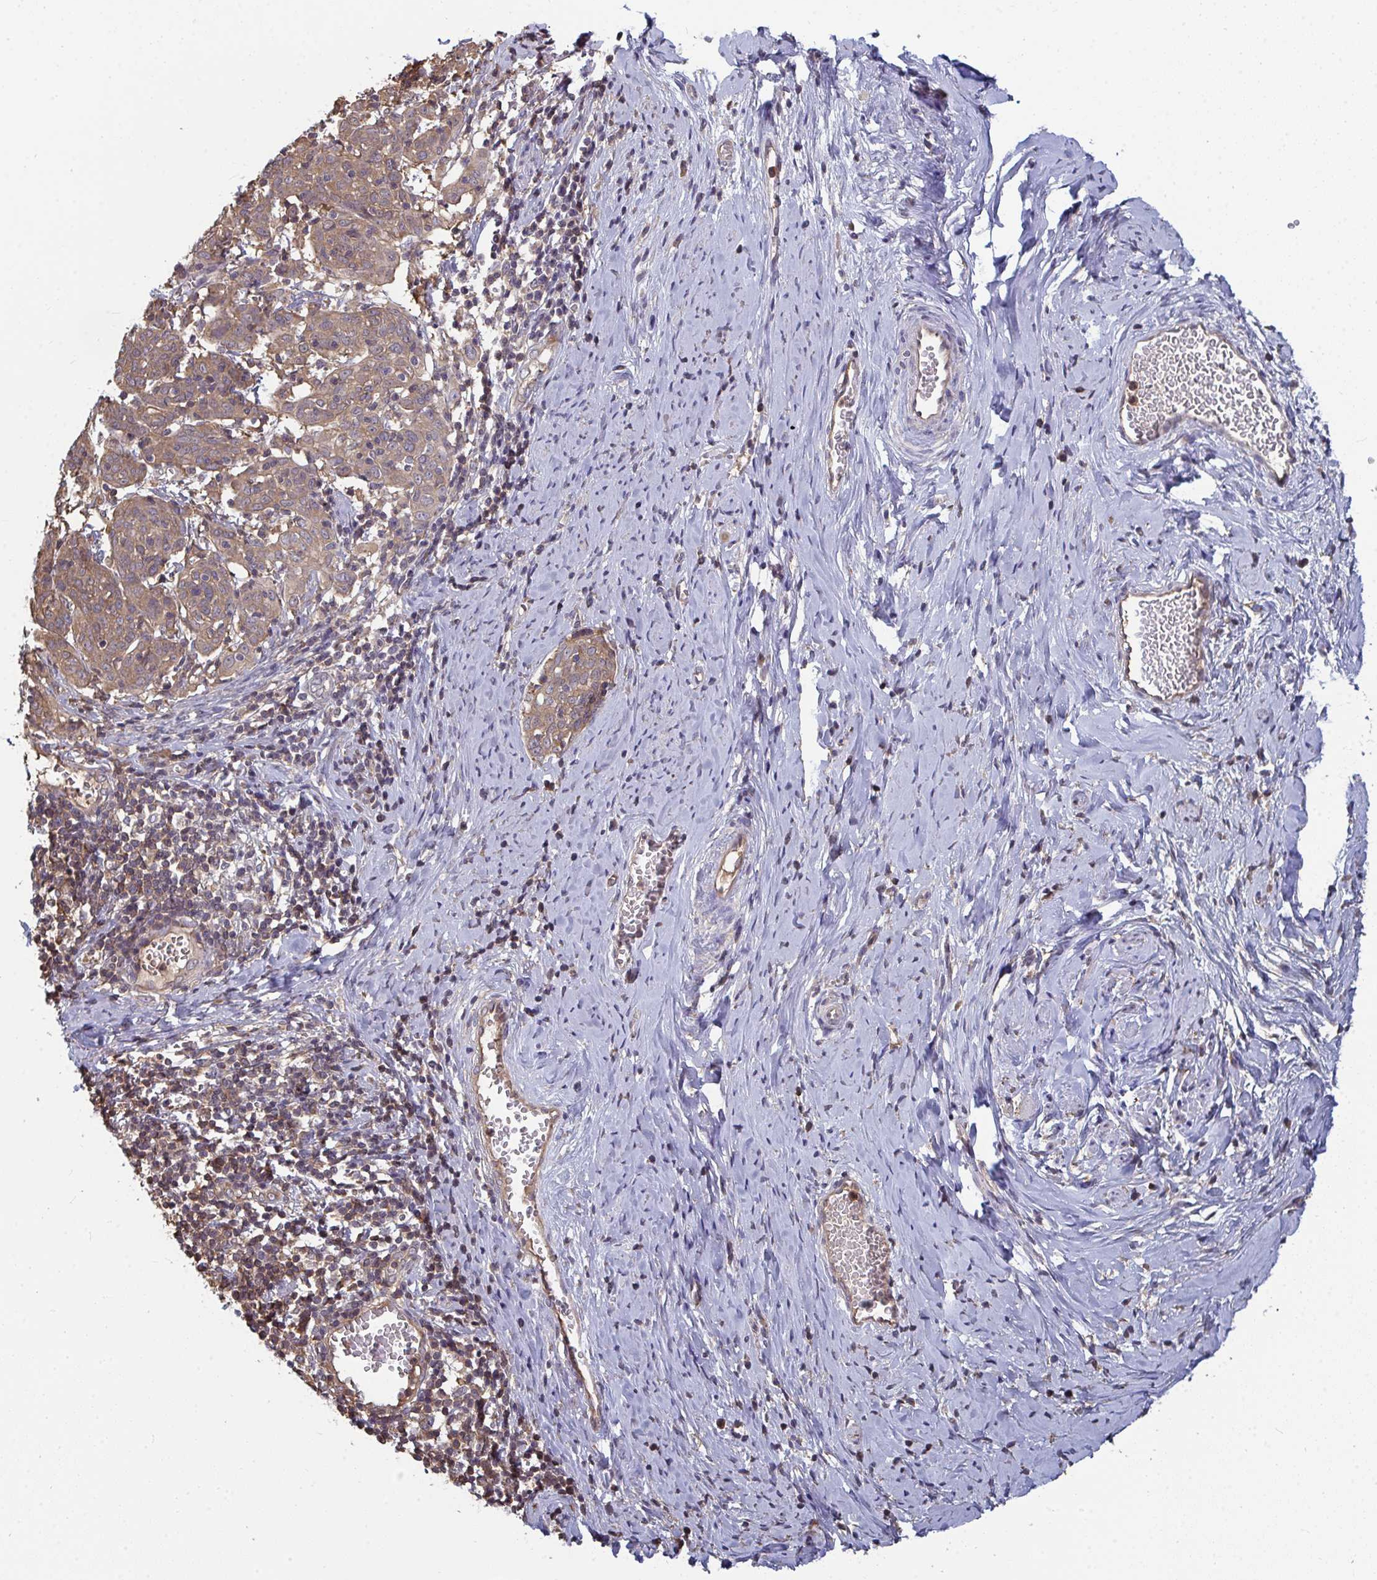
{"staining": {"intensity": "moderate", "quantity": "25%-75%", "location": "cytoplasmic/membranous"}, "tissue": "cervical cancer", "cell_type": "Tumor cells", "image_type": "cancer", "snomed": [{"axis": "morphology", "description": "Squamous cell carcinoma, NOS"}, {"axis": "topography", "description": "Cervix"}], "caption": "This image shows cervical squamous cell carcinoma stained with immunohistochemistry to label a protein in brown. The cytoplasmic/membranous of tumor cells show moderate positivity for the protein. Nuclei are counter-stained blue.", "gene": "TTC9C", "patient": {"sex": "female", "age": 67}}